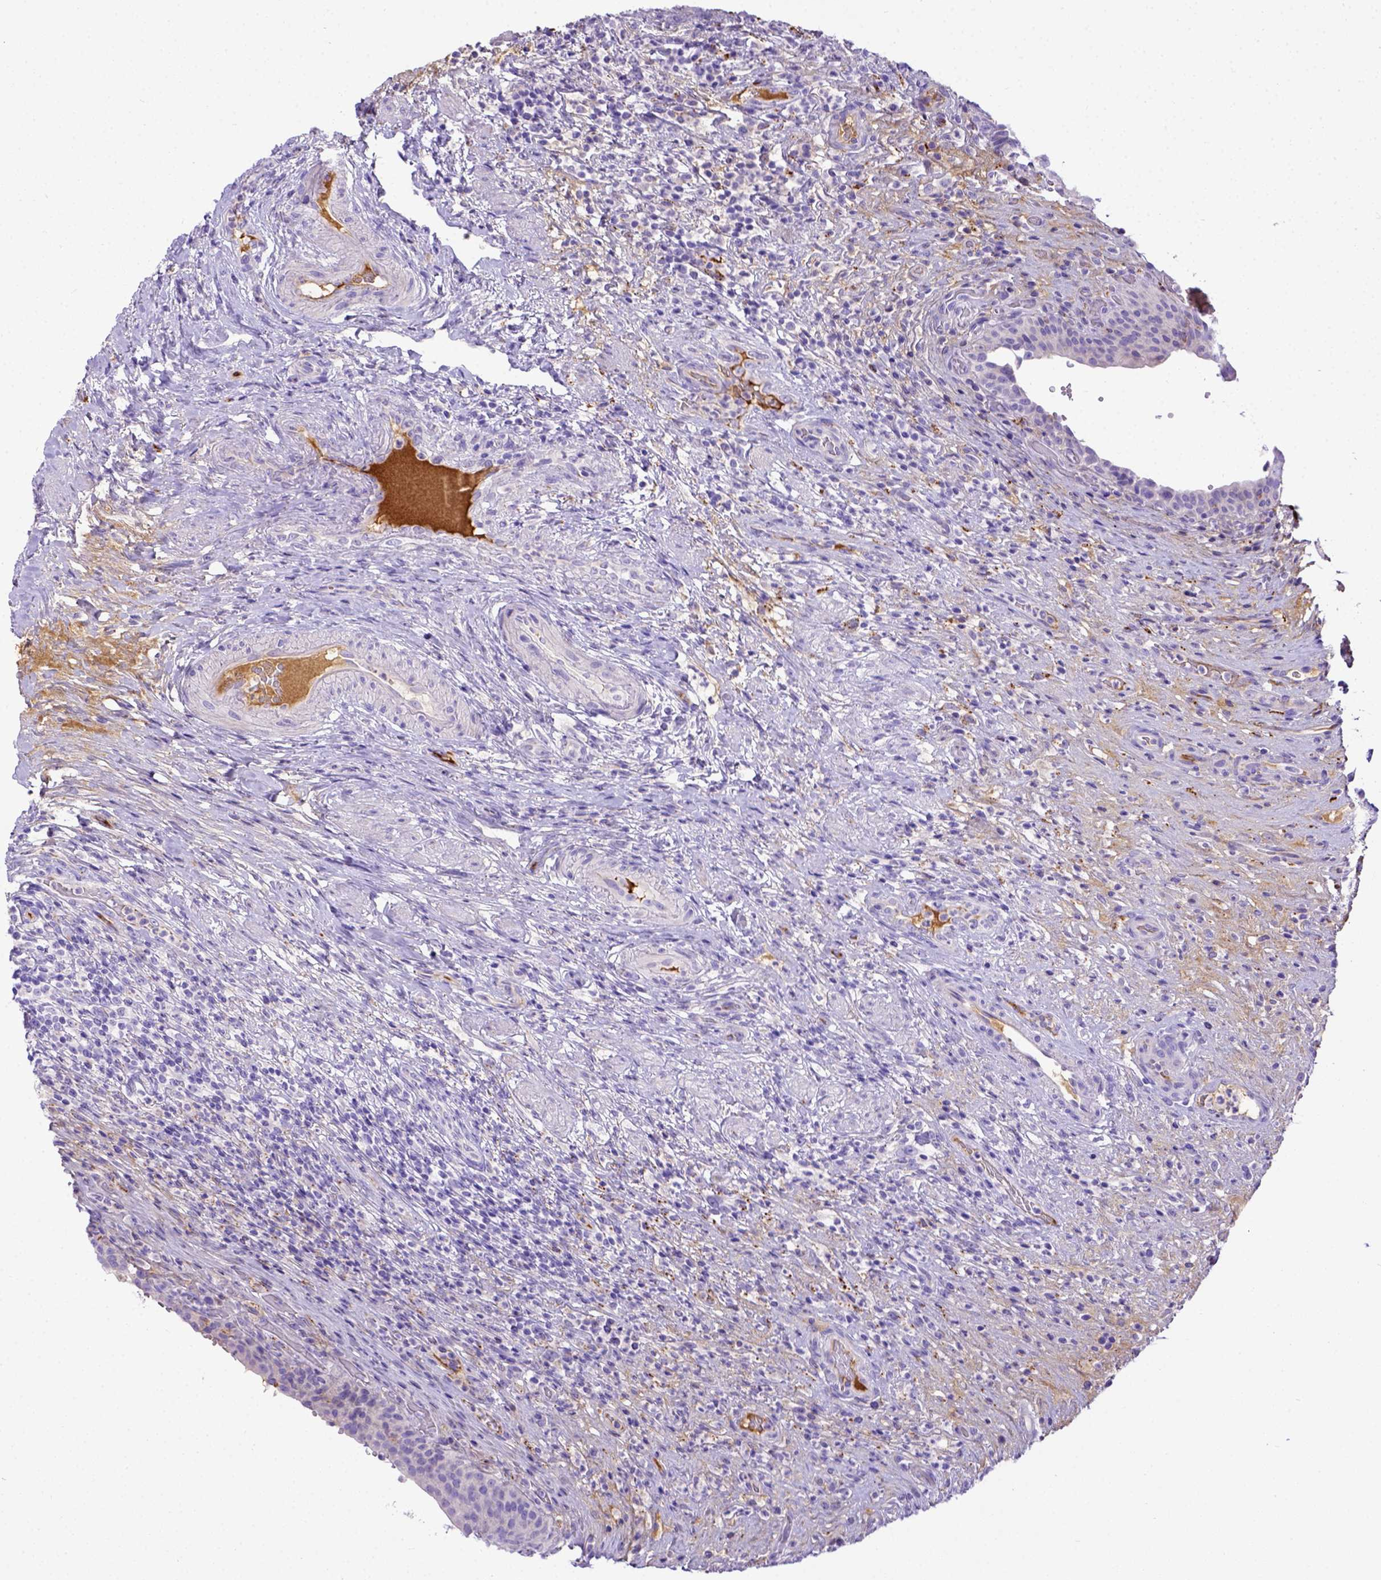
{"staining": {"intensity": "negative", "quantity": "none", "location": "none"}, "tissue": "urinary bladder", "cell_type": "Urothelial cells", "image_type": "normal", "snomed": [{"axis": "morphology", "description": "Normal tissue, NOS"}, {"axis": "topography", "description": "Urinary bladder"}, {"axis": "topography", "description": "Peripheral nerve tissue"}], "caption": "High power microscopy histopathology image of an immunohistochemistry micrograph of normal urinary bladder, revealing no significant positivity in urothelial cells.", "gene": "CFAP300", "patient": {"sex": "male", "age": 66}}